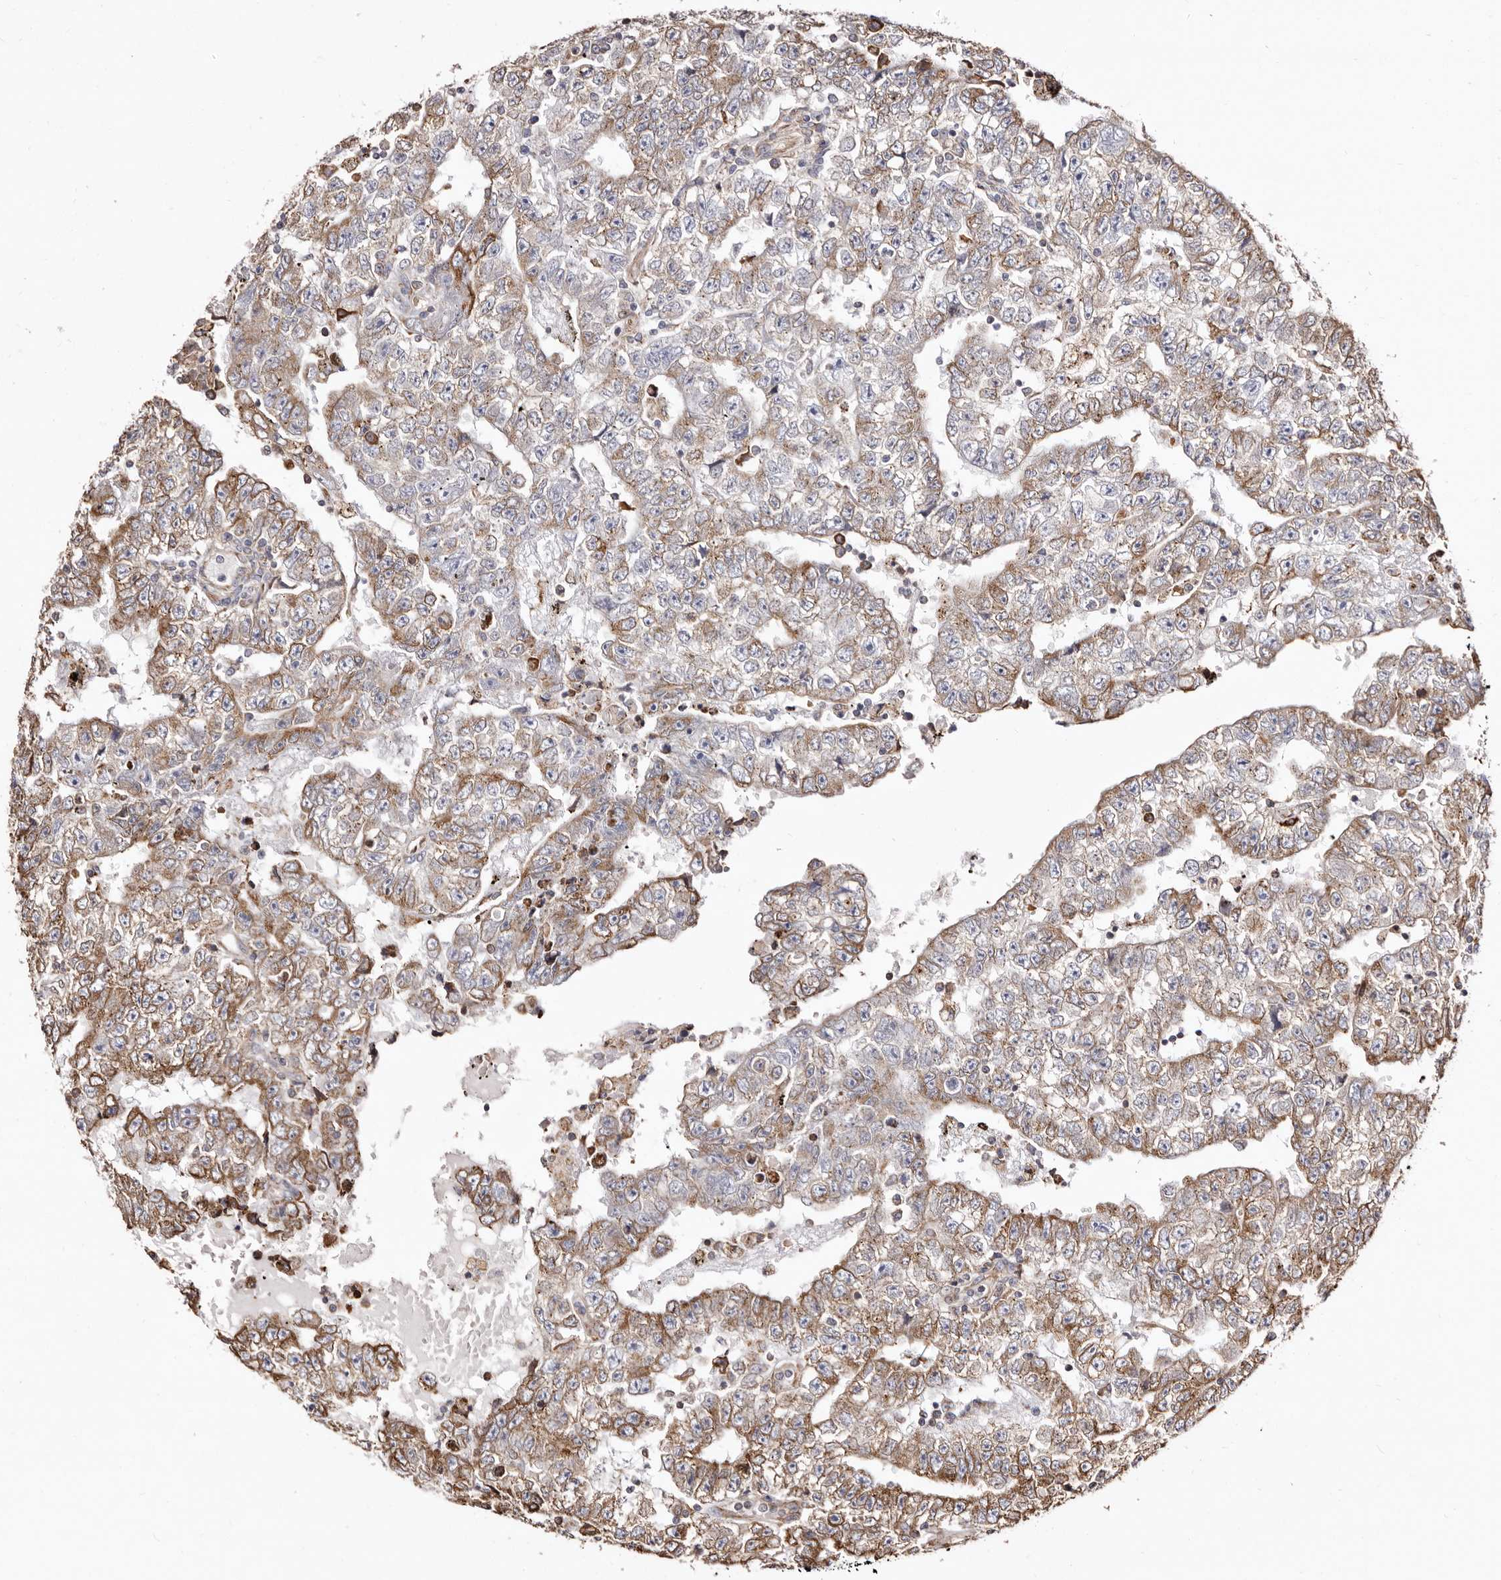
{"staining": {"intensity": "moderate", "quantity": "25%-75%", "location": "cytoplasmic/membranous"}, "tissue": "testis cancer", "cell_type": "Tumor cells", "image_type": "cancer", "snomed": [{"axis": "morphology", "description": "Carcinoma, Embryonal, NOS"}, {"axis": "topography", "description": "Testis"}], "caption": "An immunohistochemistry photomicrograph of tumor tissue is shown. Protein staining in brown shows moderate cytoplasmic/membranous positivity in testis cancer within tumor cells.", "gene": "ACBD6", "patient": {"sex": "male", "age": 25}}